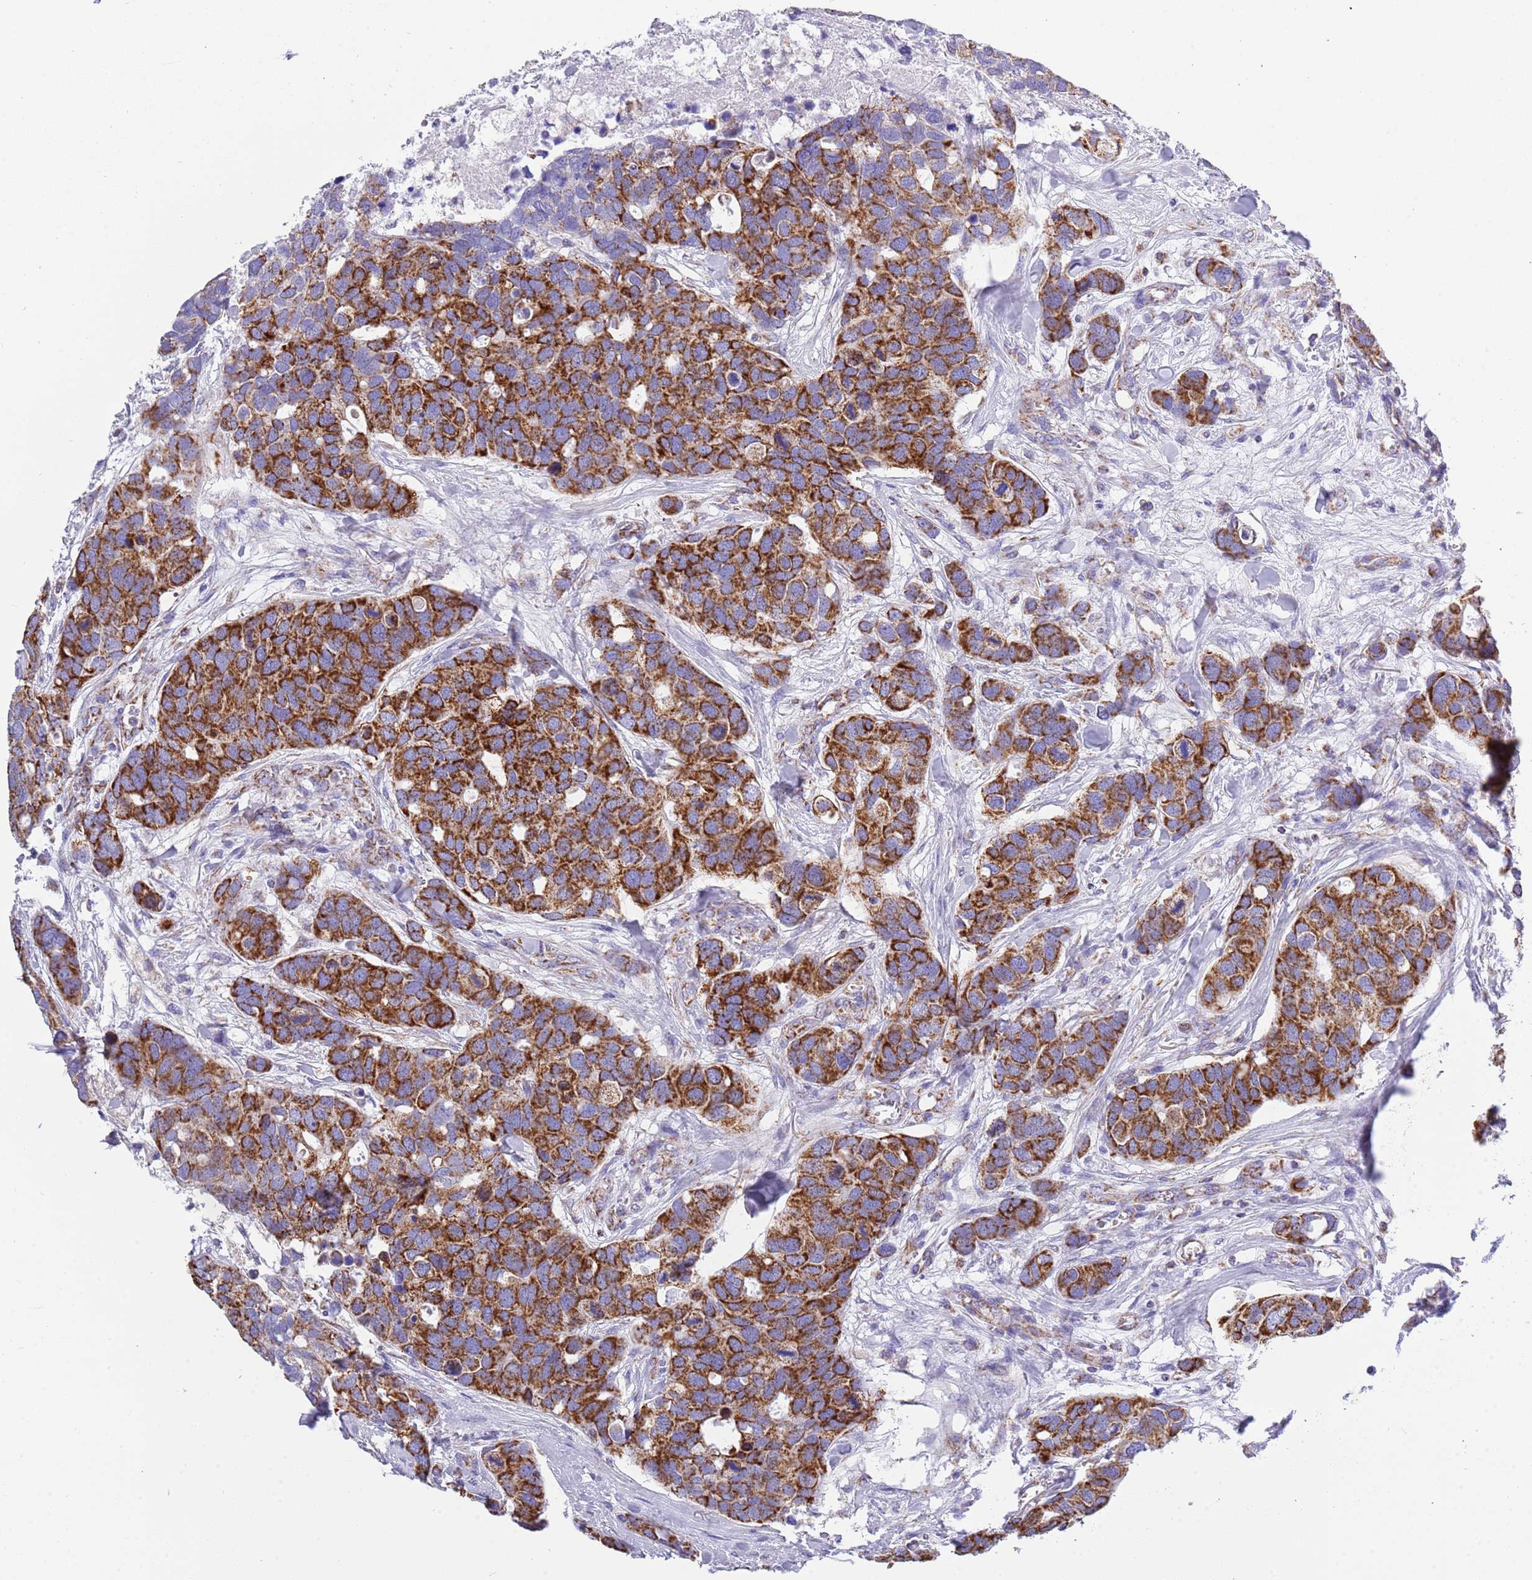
{"staining": {"intensity": "strong", "quantity": ">75%", "location": "cytoplasmic/membranous"}, "tissue": "breast cancer", "cell_type": "Tumor cells", "image_type": "cancer", "snomed": [{"axis": "morphology", "description": "Duct carcinoma"}, {"axis": "topography", "description": "Breast"}], "caption": "This photomicrograph exhibits immunohistochemistry (IHC) staining of breast cancer (invasive ductal carcinoma), with high strong cytoplasmic/membranous expression in approximately >75% of tumor cells.", "gene": "SUCLG2", "patient": {"sex": "female", "age": 83}}